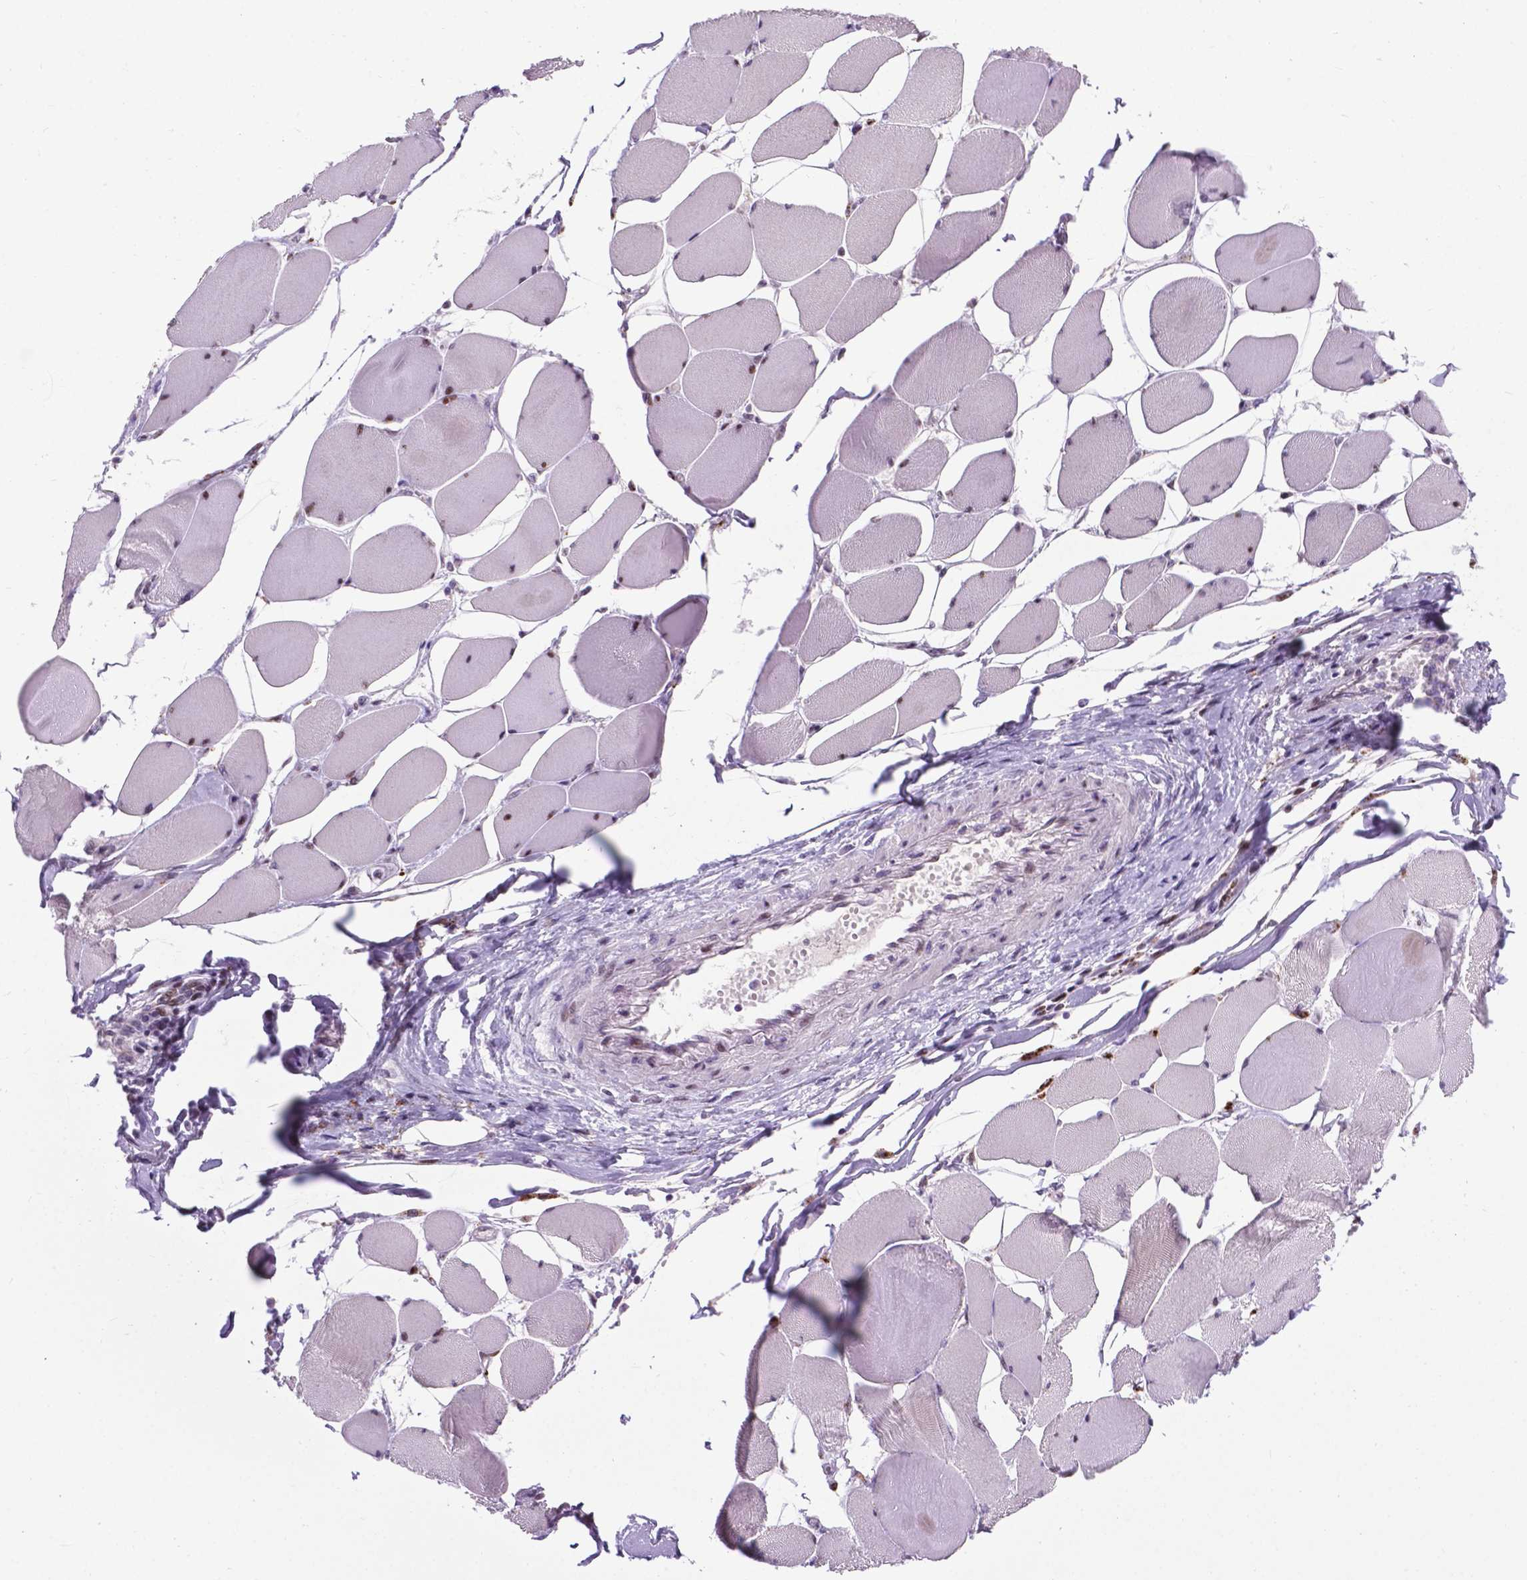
{"staining": {"intensity": "negative", "quantity": "none", "location": "none"}, "tissue": "skeletal muscle", "cell_type": "Myocytes", "image_type": "normal", "snomed": [{"axis": "morphology", "description": "Normal tissue, NOS"}, {"axis": "topography", "description": "Skeletal muscle"}], "caption": "This is a image of immunohistochemistry staining of benign skeletal muscle, which shows no staining in myocytes.", "gene": "SMAD2", "patient": {"sex": "female", "age": 75}}